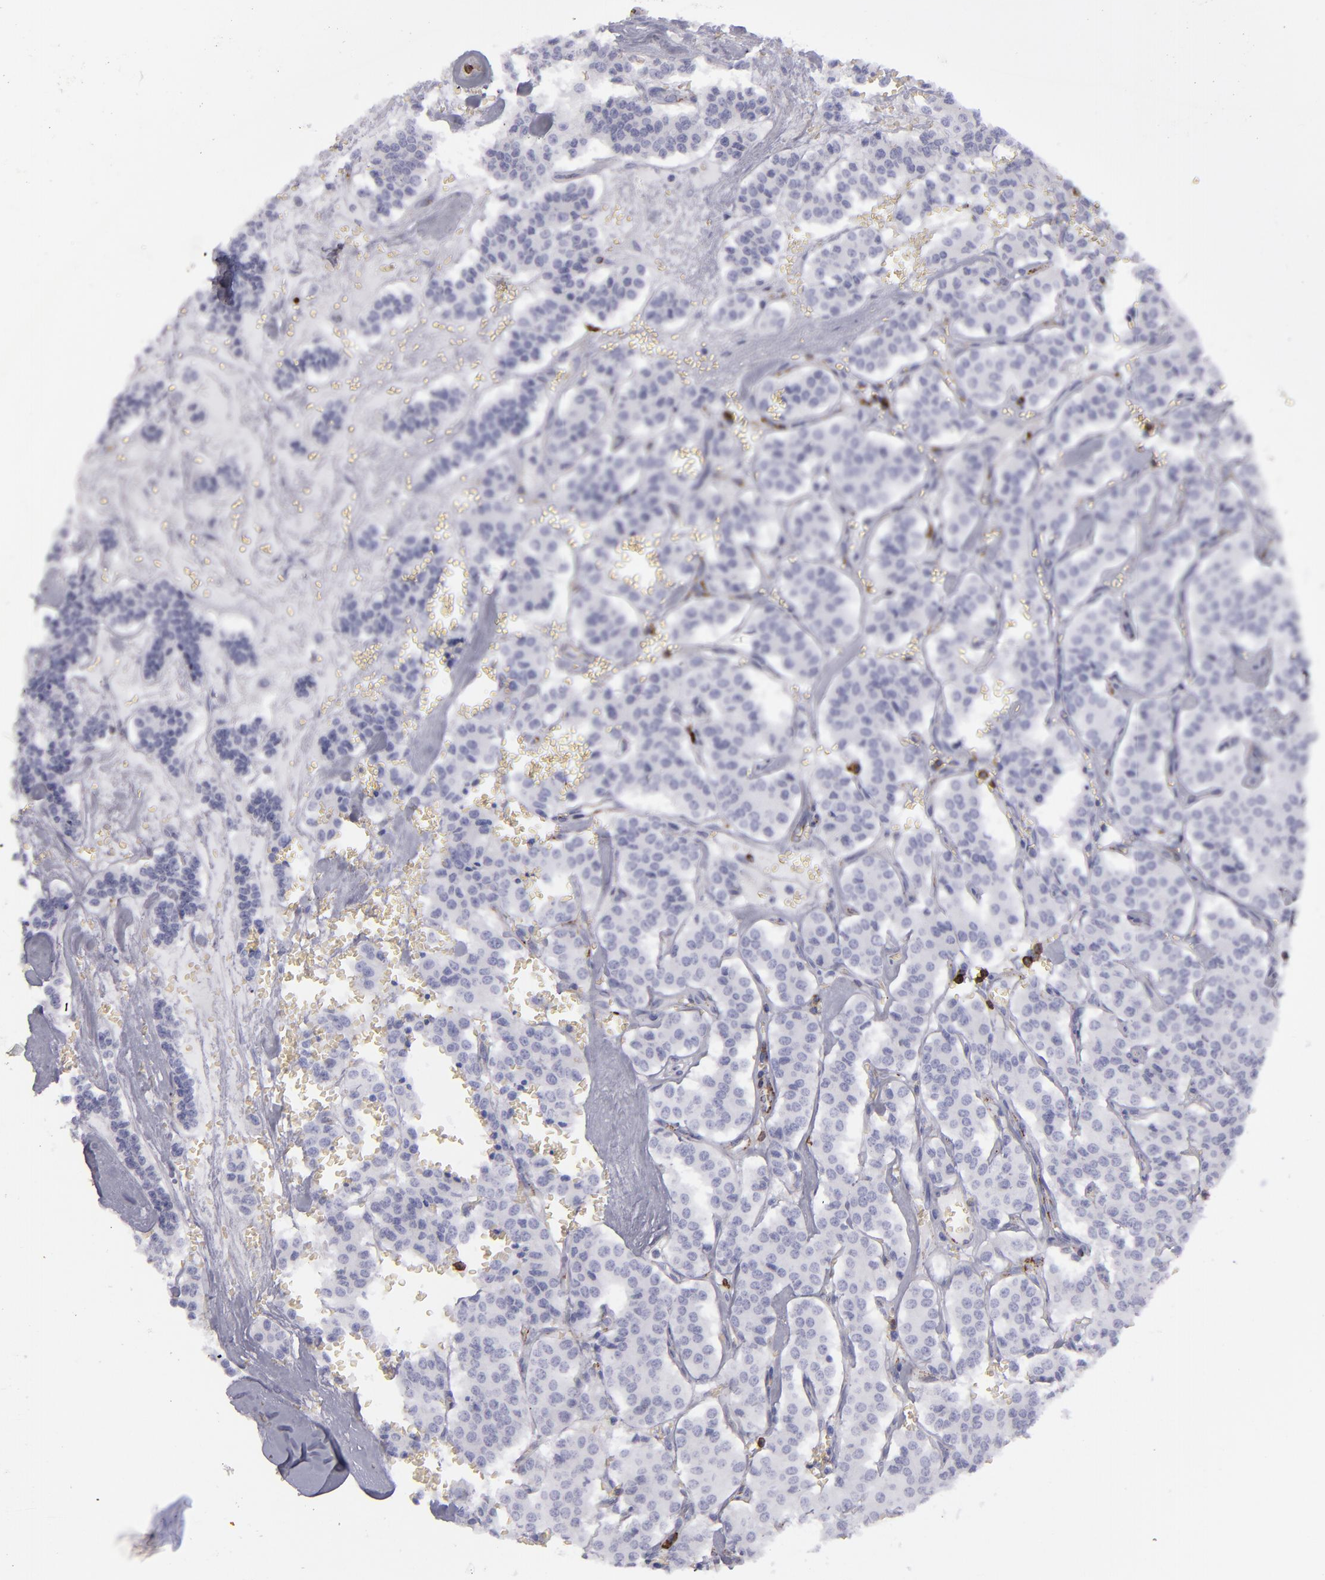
{"staining": {"intensity": "negative", "quantity": "none", "location": "none"}, "tissue": "carcinoid", "cell_type": "Tumor cells", "image_type": "cancer", "snomed": [{"axis": "morphology", "description": "Carcinoid, malignant, NOS"}, {"axis": "topography", "description": "Bronchus"}], "caption": "DAB immunohistochemical staining of human malignant carcinoid displays no significant expression in tumor cells.", "gene": "CD27", "patient": {"sex": "male", "age": 55}}